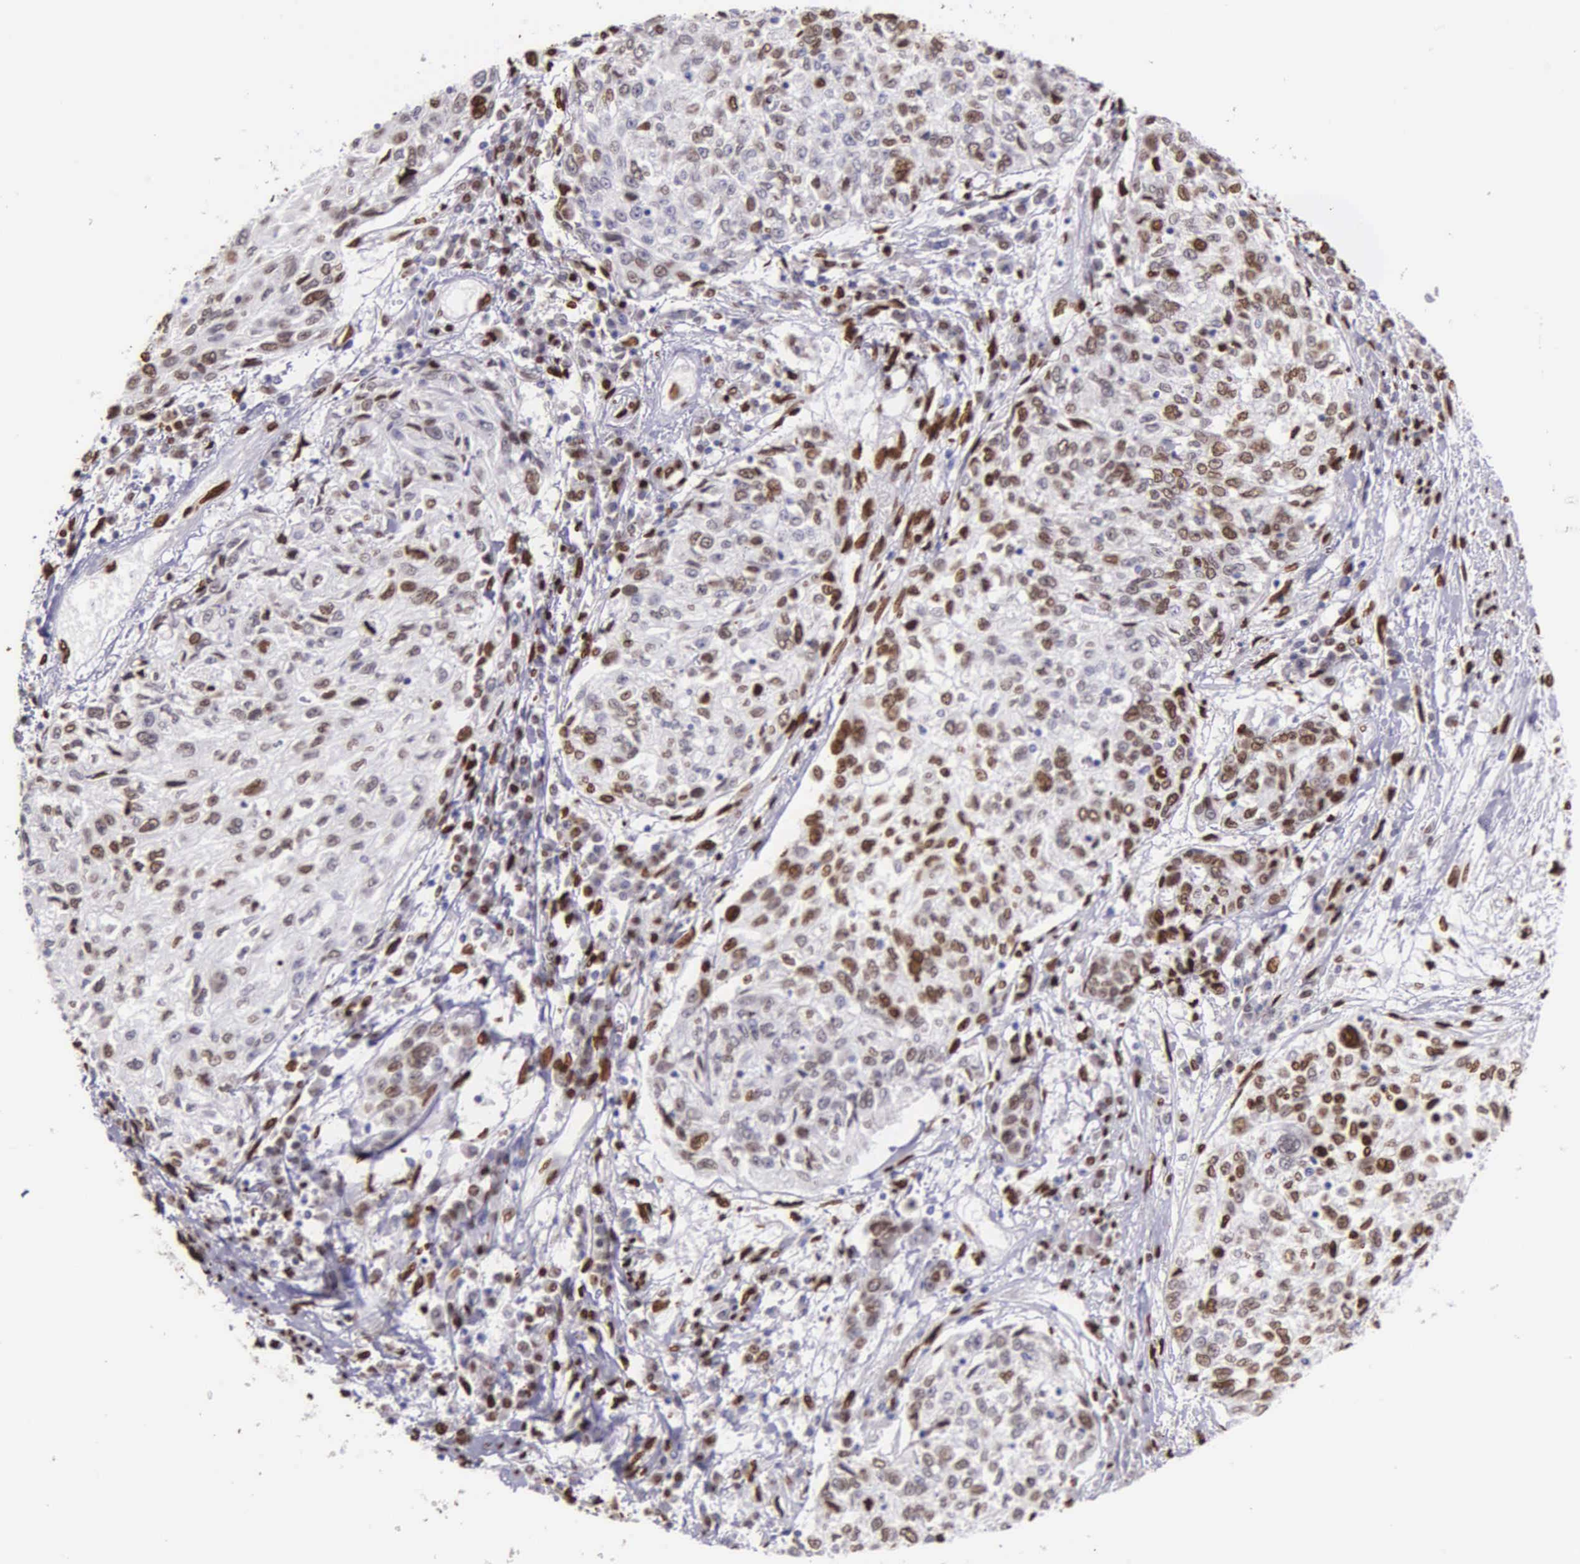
{"staining": {"intensity": "strong", "quantity": ">75%", "location": "nuclear"}, "tissue": "cervical cancer", "cell_type": "Tumor cells", "image_type": "cancer", "snomed": [{"axis": "morphology", "description": "Squamous cell carcinoma, NOS"}, {"axis": "topography", "description": "Cervix"}], "caption": "IHC micrograph of cervical cancer stained for a protein (brown), which shows high levels of strong nuclear staining in about >75% of tumor cells.", "gene": "H1-0", "patient": {"sex": "female", "age": 57}}